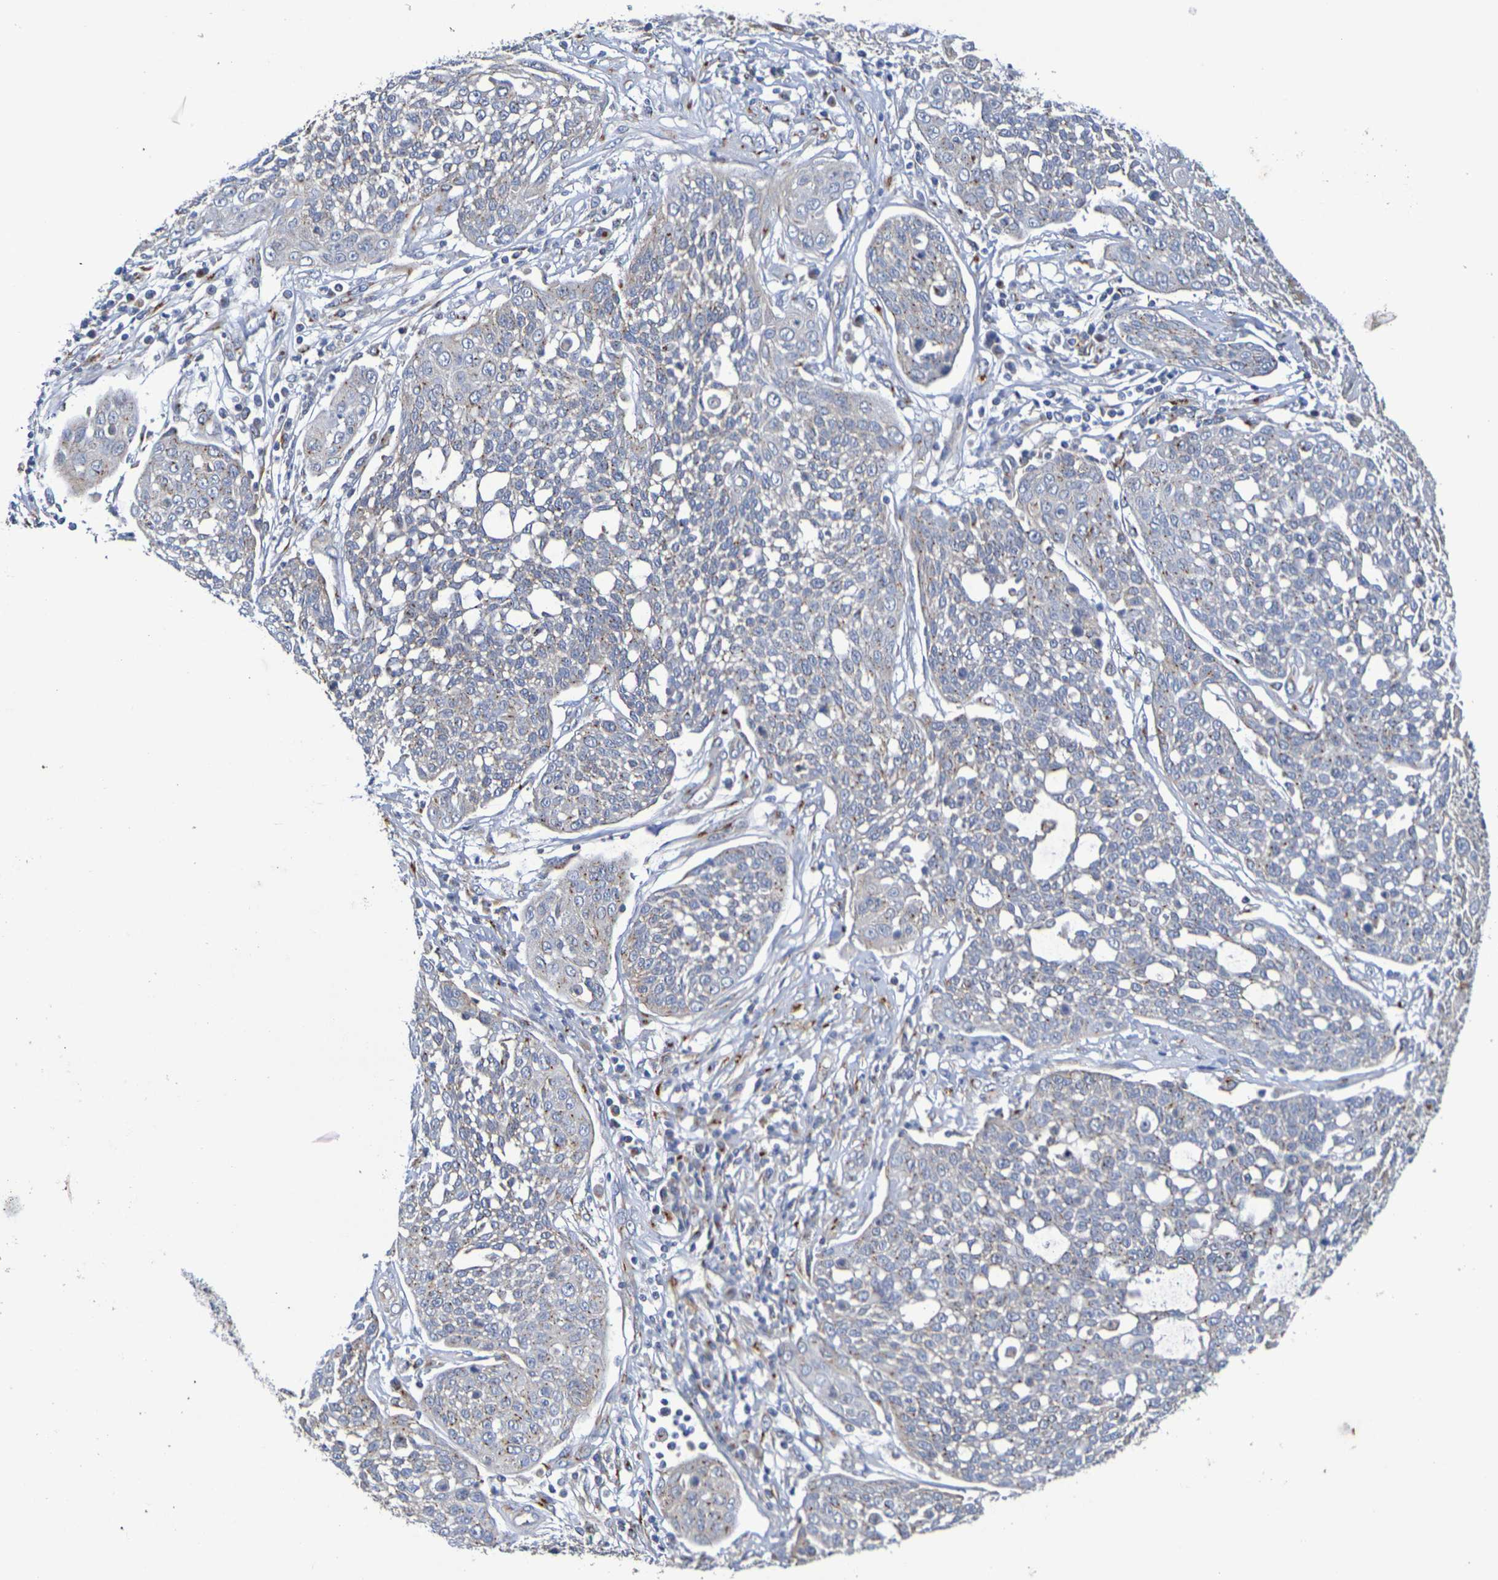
{"staining": {"intensity": "negative", "quantity": "none", "location": "none"}, "tissue": "cervical cancer", "cell_type": "Tumor cells", "image_type": "cancer", "snomed": [{"axis": "morphology", "description": "Squamous cell carcinoma, NOS"}, {"axis": "topography", "description": "Cervix"}], "caption": "Immunohistochemistry photomicrograph of squamous cell carcinoma (cervical) stained for a protein (brown), which exhibits no staining in tumor cells. Nuclei are stained in blue.", "gene": "DCP2", "patient": {"sex": "female", "age": 34}}